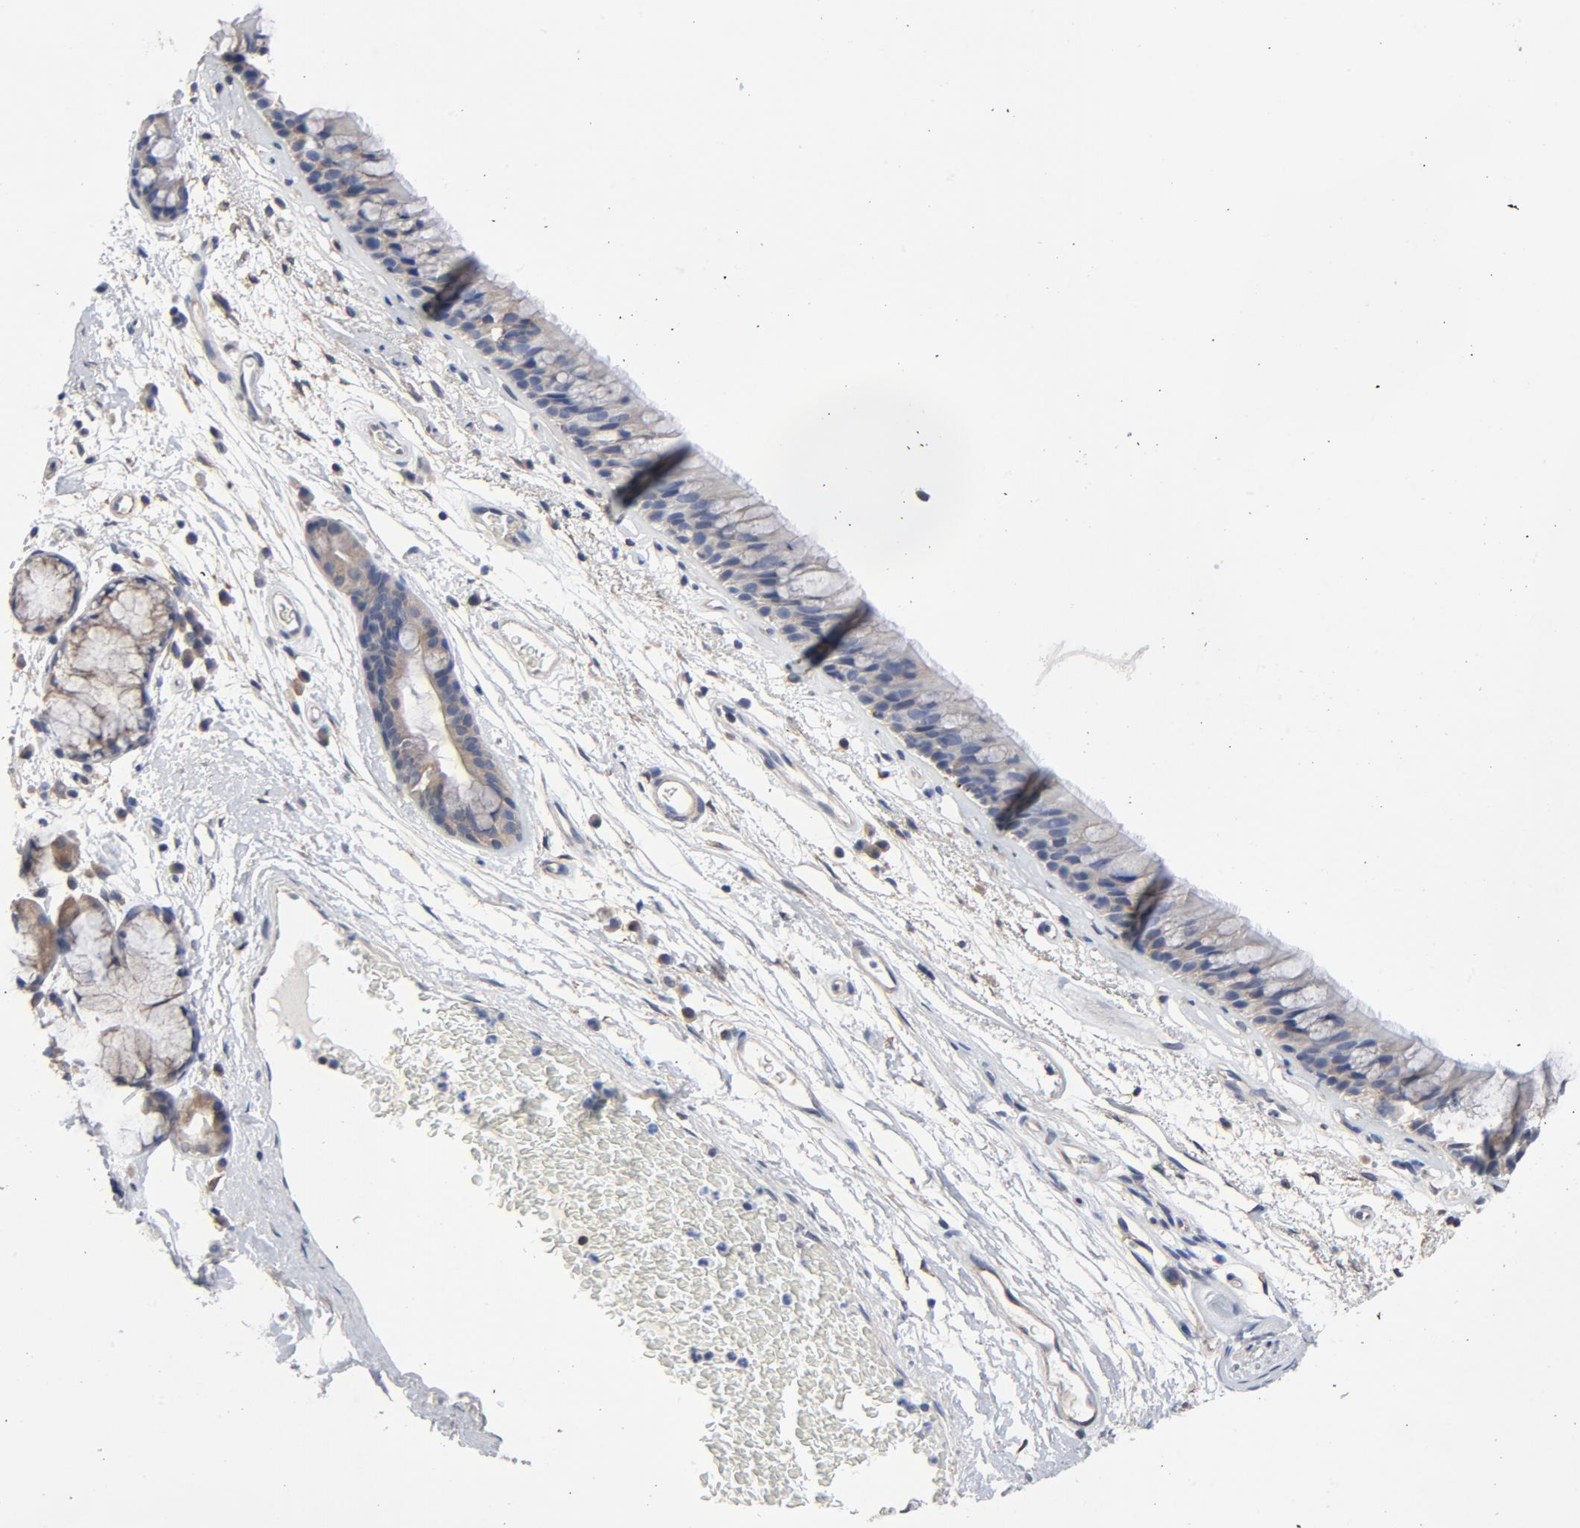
{"staining": {"intensity": "moderate", "quantity": "25%-75%", "location": "cytoplasmic/membranous"}, "tissue": "bronchus", "cell_type": "Respiratory epithelial cells", "image_type": "normal", "snomed": [{"axis": "morphology", "description": "Normal tissue, NOS"}, {"axis": "morphology", "description": "Adenocarcinoma, NOS"}, {"axis": "topography", "description": "Bronchus"}, {"axis": "topography", "description": "Lung"}], "caption": "Immunohistochemical staining of benign human bronchus reveals 25%-75% levels of moderate cytoplasmic/membranous protein positivity in about 25%-75% of respiratory epithelial cells.", "gene": "DYNLT3", "patient": {"sex": "female", "age": 54}}